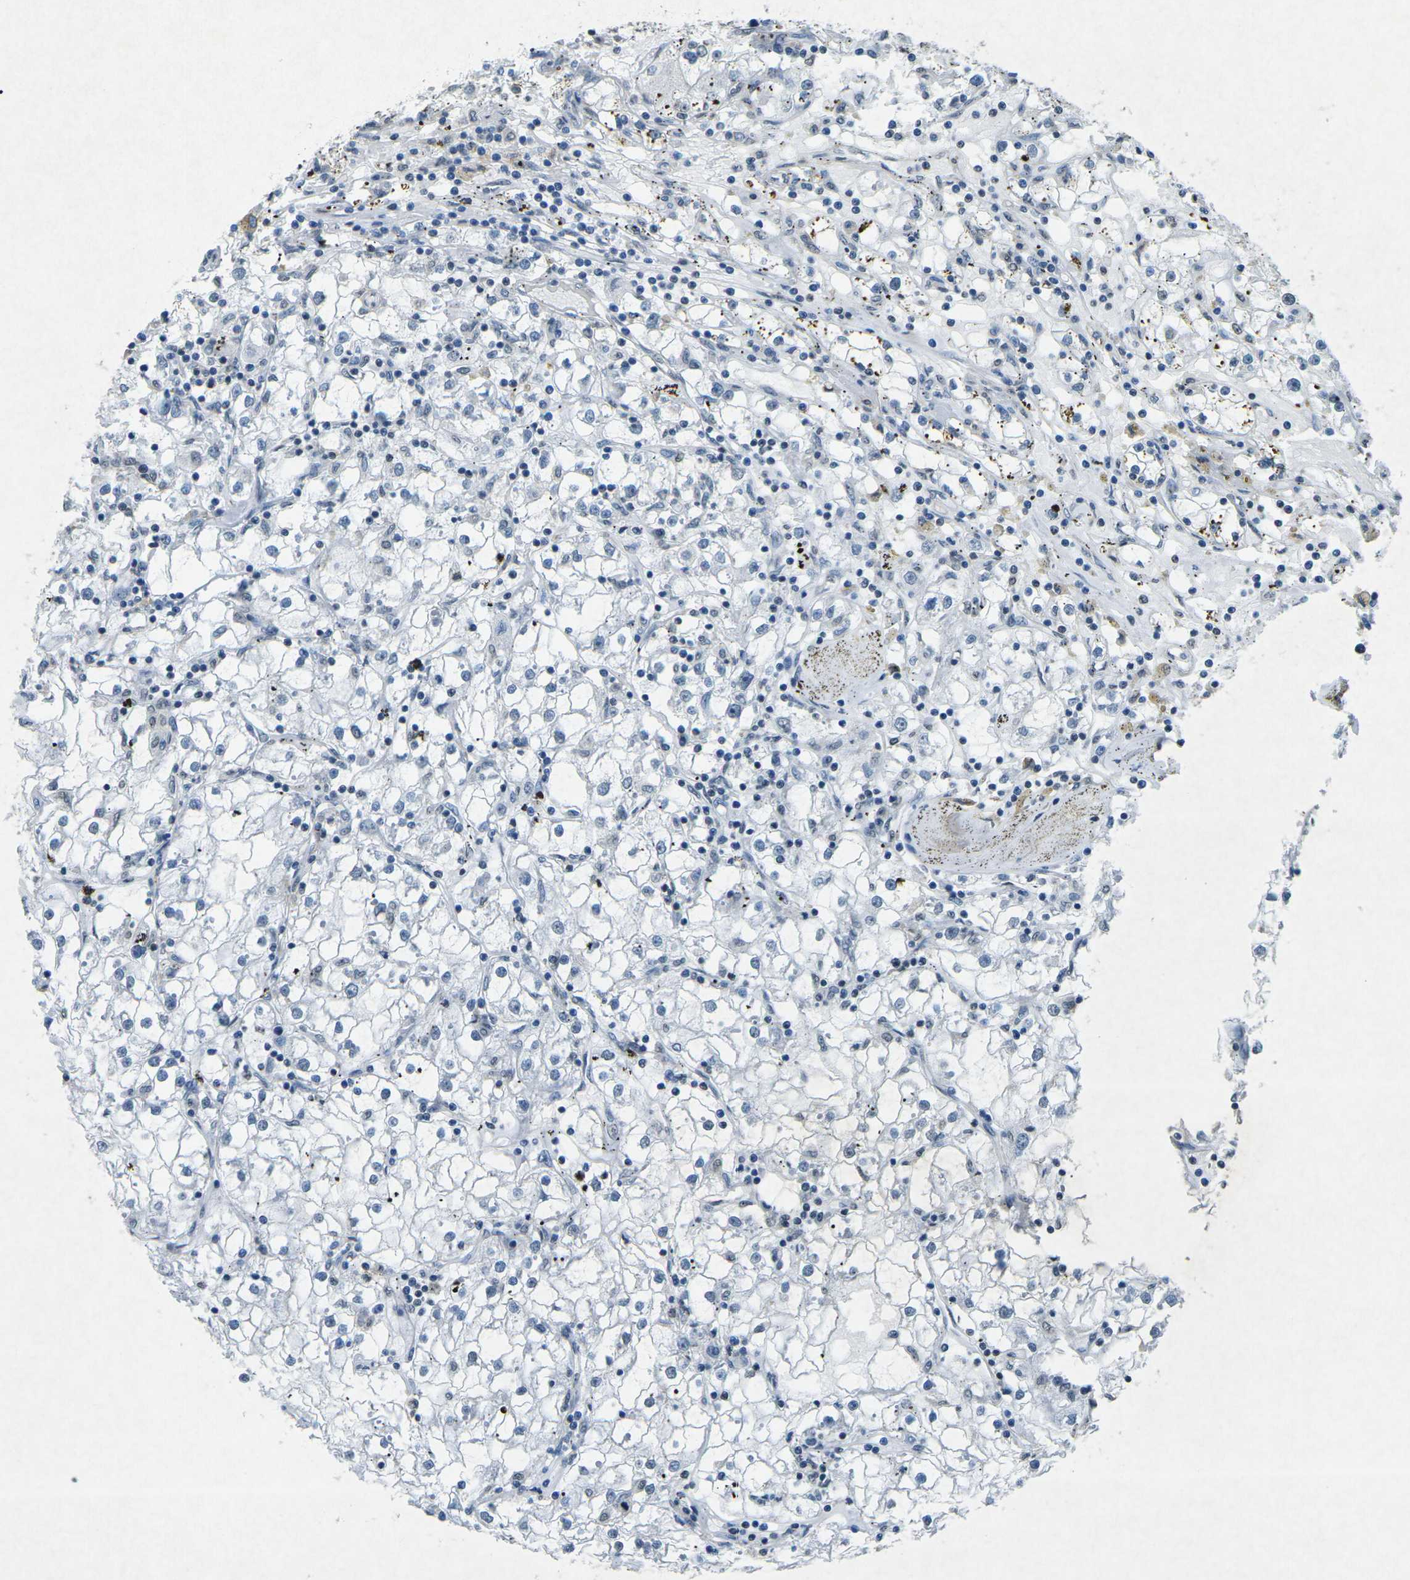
{"staining": {"intensity": "negative", "quantity": "none", "location": "none"}, "tissue": "renal cancer", "cell_type": "Tumor cells", "image_type": "cancer", "snomed": [{"axis": "morphology", "description": "Adenocarcinoma, NOS"}, {"axis": "topography", "description": "Kidney"}], "caption": "Renal adenocarcinoma stained for a protein using immunohistochemistry exhibits no staining tumor cells.", "gene": "TFR2", "patient": {"sex": "male", "age": 56}}